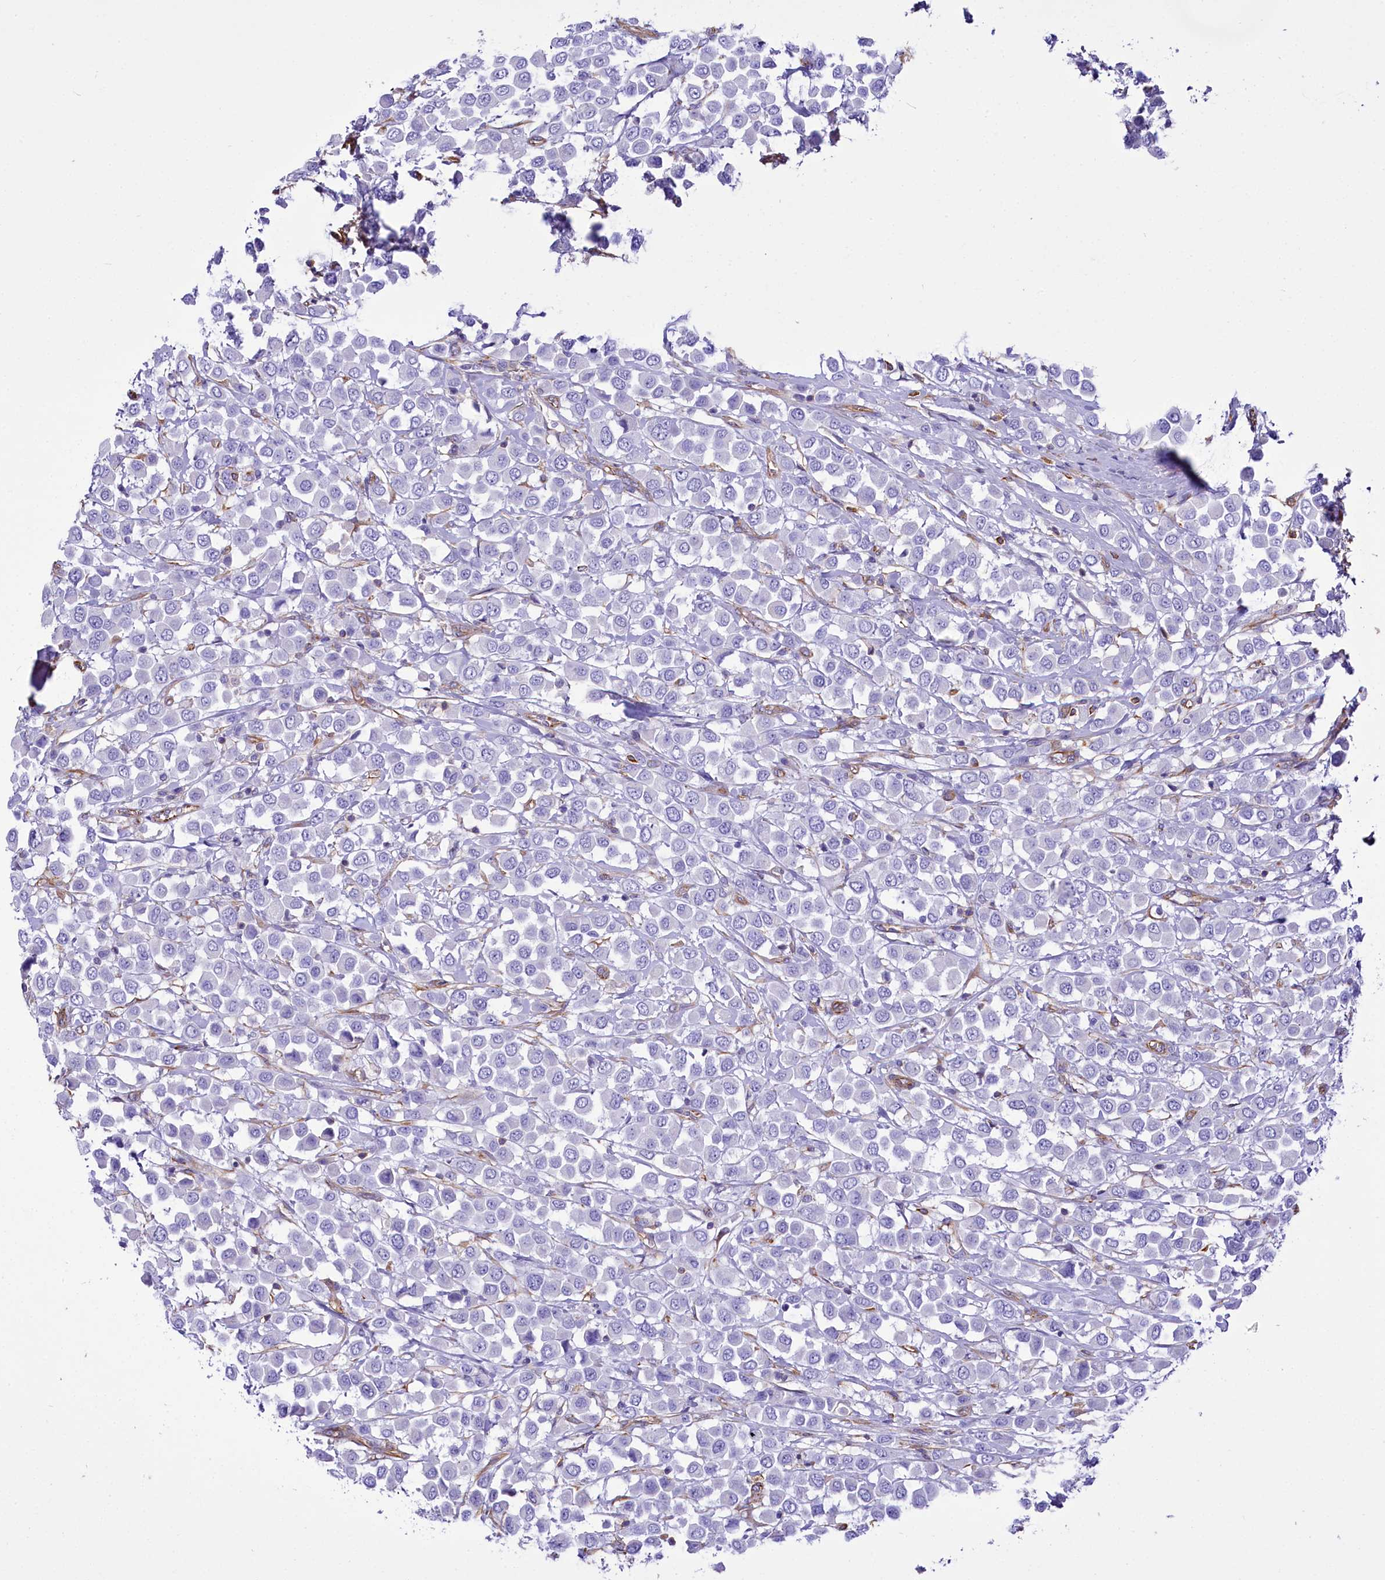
{"staining": {"intensity": "negative", "quantity": "none", "location": "none"}, "tissue": "breast cancer", "cell_type": "Tumor cells", "image_type": "cancer", "snomed": [{"axis": "morphology", "description": "Duct carcinoma"}, {"axis": "topography", "description": "Breast"}], "caption": "Immunohistochemical staining of human breast cancer (intraductal carcinoma) exhibits no significant expression in tumor cells.", "gene": "CD99", "patient": {"sex": "female", "age": 61}}